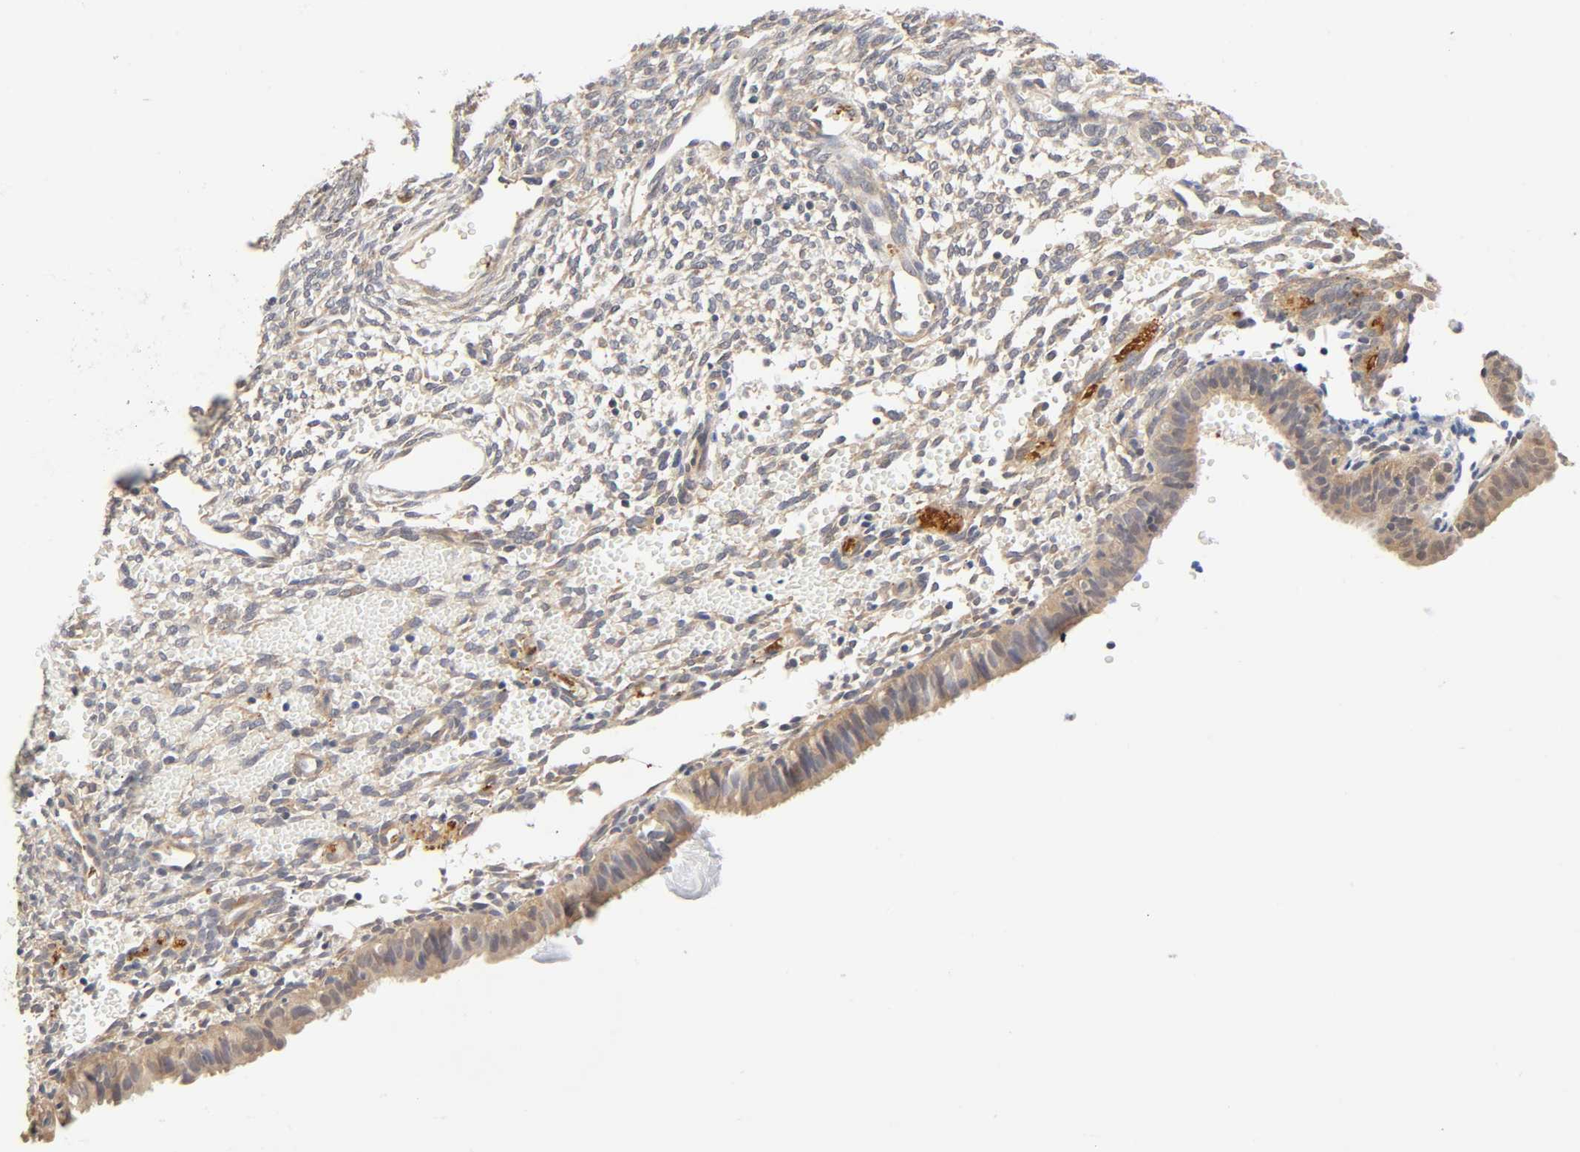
{"staining": {"intensity": "weak", "quantity": ">75%", "location": "cytoplasmic/membranous"}, "tissue": "endometrium", "cell_type": "Cells in endometrial stroma", "image_type": "normal", "snomed": [{"axis": "morphology", "description": "Normal tissue, NOS"}, {"axis": "topography", "description": "Endometrium"}], "caption": "An image of endometrium stained for a protein displays weak cytoplasmic/membranous brown staining in cells in endometrial stroma. Nuclei are stained in blue.", "gene": "PDE5A", "patient": {"sex": "female", "age": 61}}